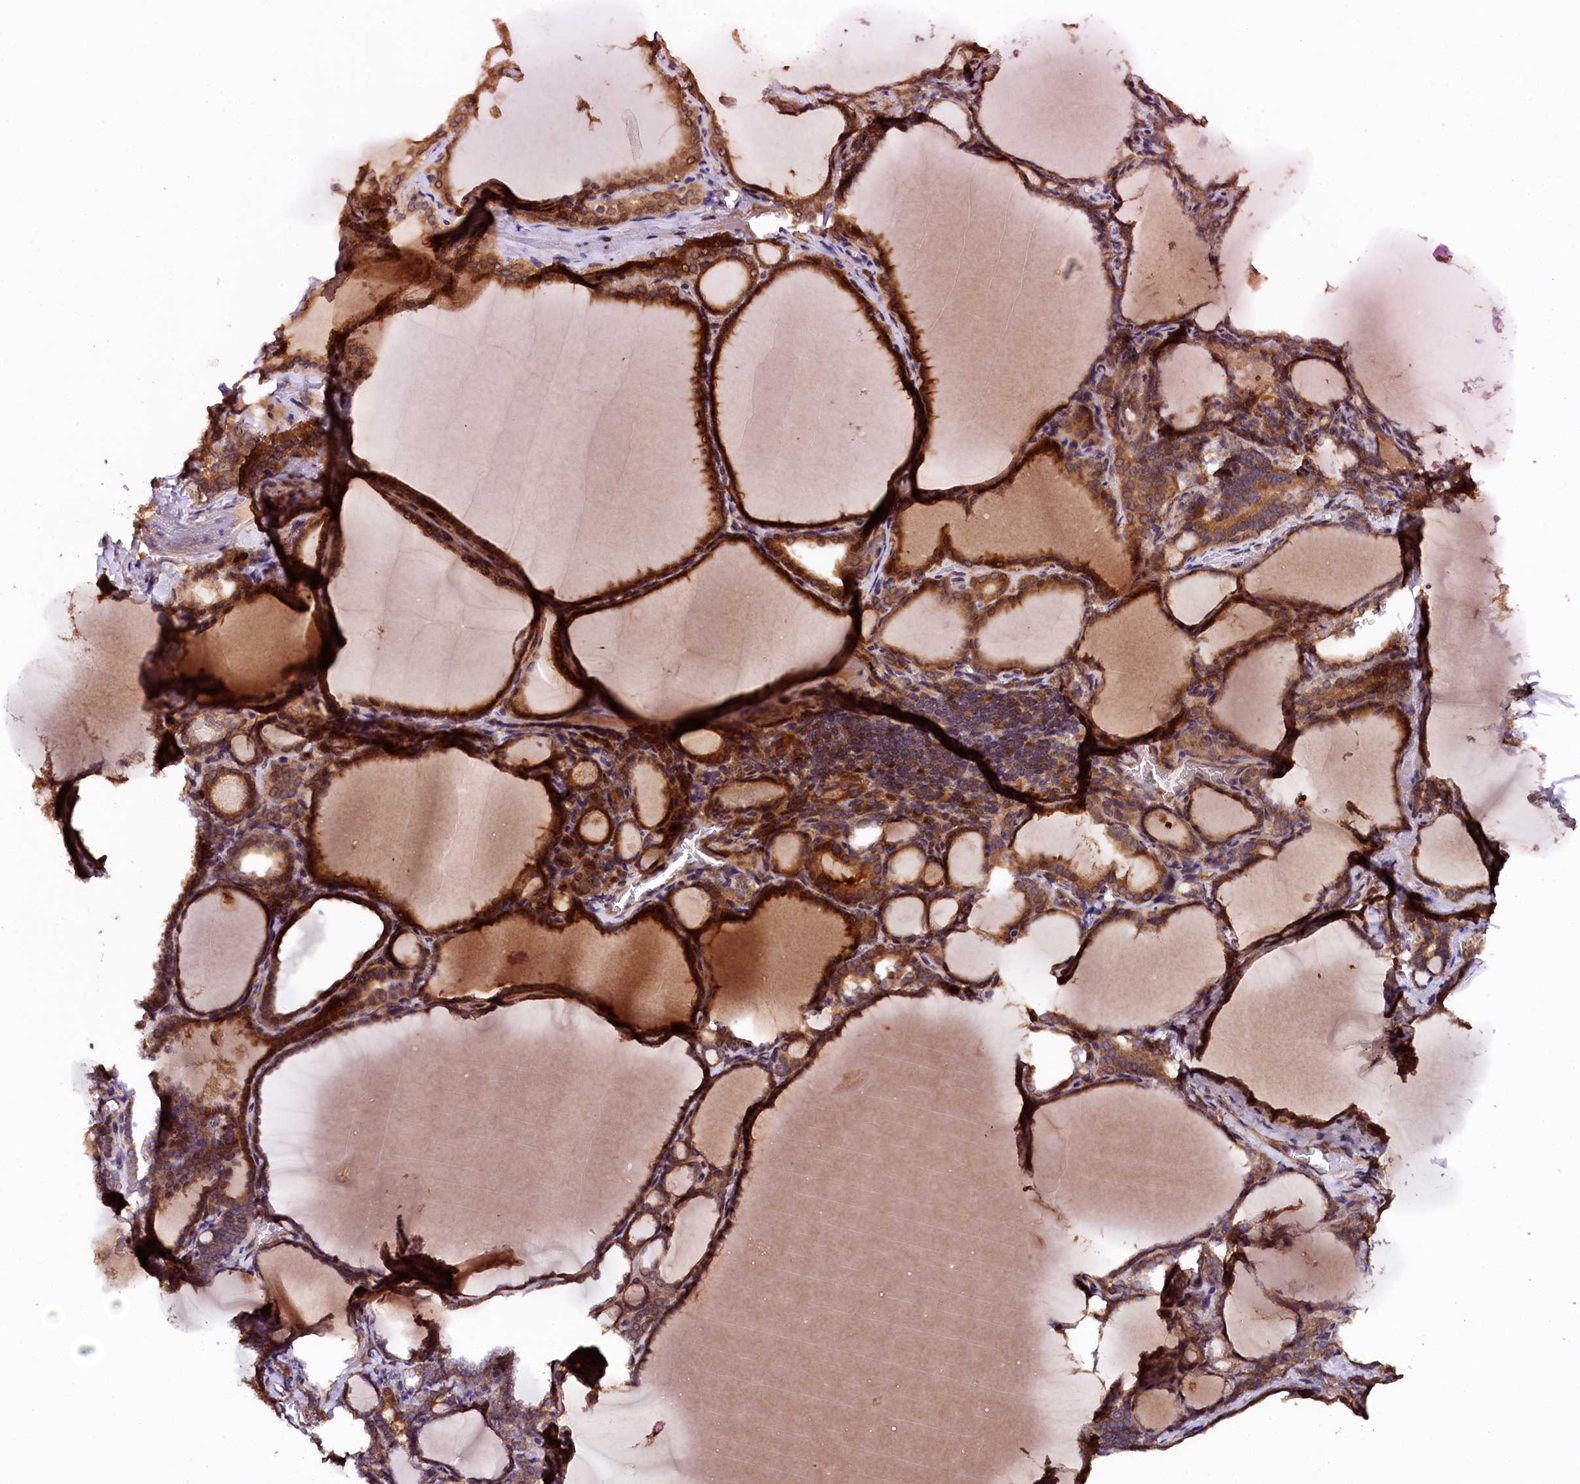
{"staining": {"intensity": "strong", "quantity": ">75%", "location": "cytoplasmic/membranous"}, "tissue": "thyroid gland", "cell_type": "Glandular cells", "image_type": "normal", "snomed": [{"axis": "morphology", "description": "Normal tissue, NOS"}, {"axis": "topography", "description": "Thyroid gland"}], "caption": "Thyroid gland was stained to show a protein in brown. There is high levels of strong cytoplasmic/membranous expression in approximately >75% of glandular cells. The protein of interest is stained brown, and the nuclei are stained in blue (DAB (3,3'-diaminobenzidine) IHC with brightfield microscopy, high magnification).", "gene": "KLC2", "patient": {"sex": "female", "age": 39}}